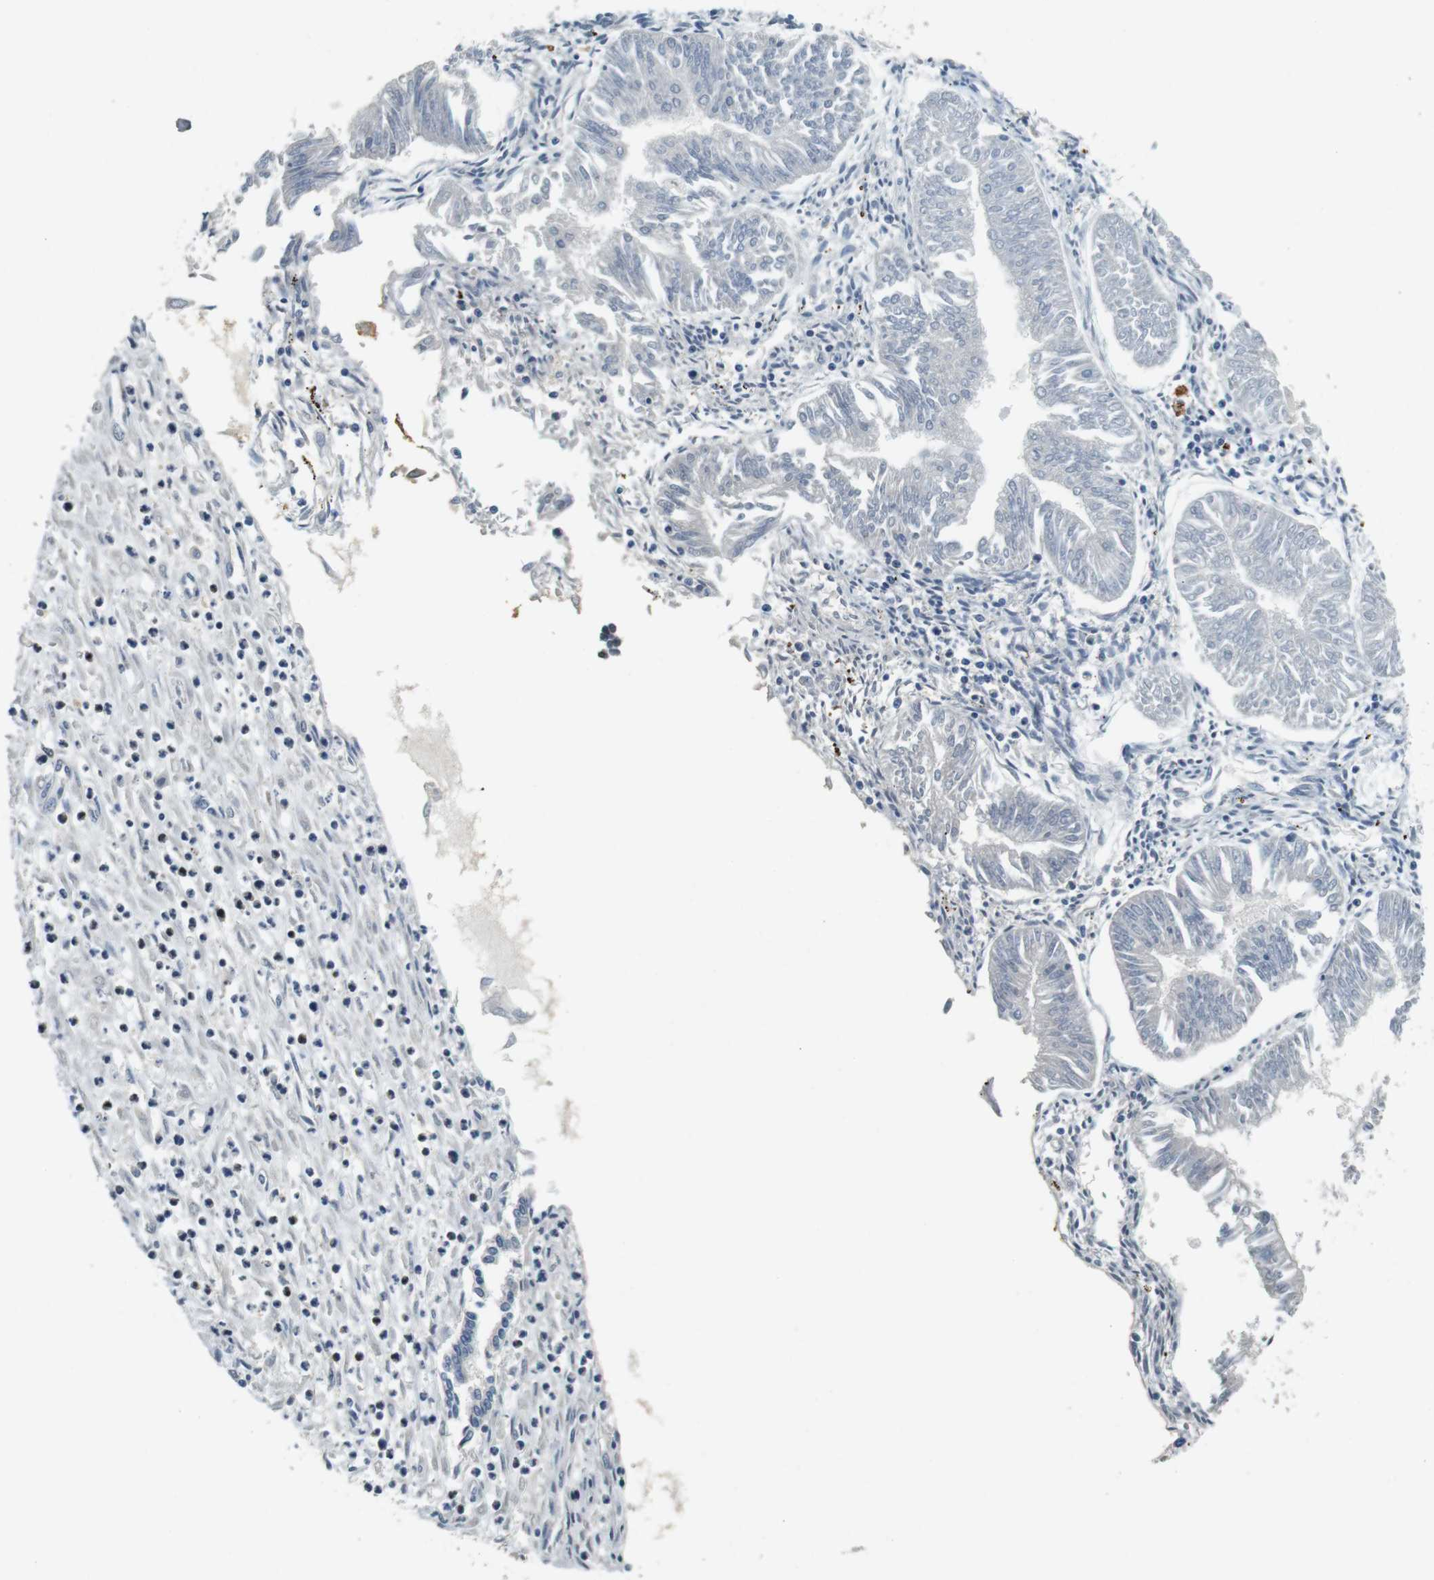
{"staining": {"intensity": "negative", "quantity": "none", "location": "none"}, "tissue": "endometrial cancer", "cell_type": "Tumor cells", "image_type": "cancer", "snomed": [{"axis": "morphology", "description": "Adenocarcinoma, NOS"}, {"axis": "topography", "description": "Endometrium"}], "caption": "High power microscopy histopathology image of an immunohistochemistry (IHC) micrograph of adenocarcinoma (endometrial), revealing no significant expression in tumor cells.", "gene": "BRD4", "patient": {"sex": "female", "age": 53}}